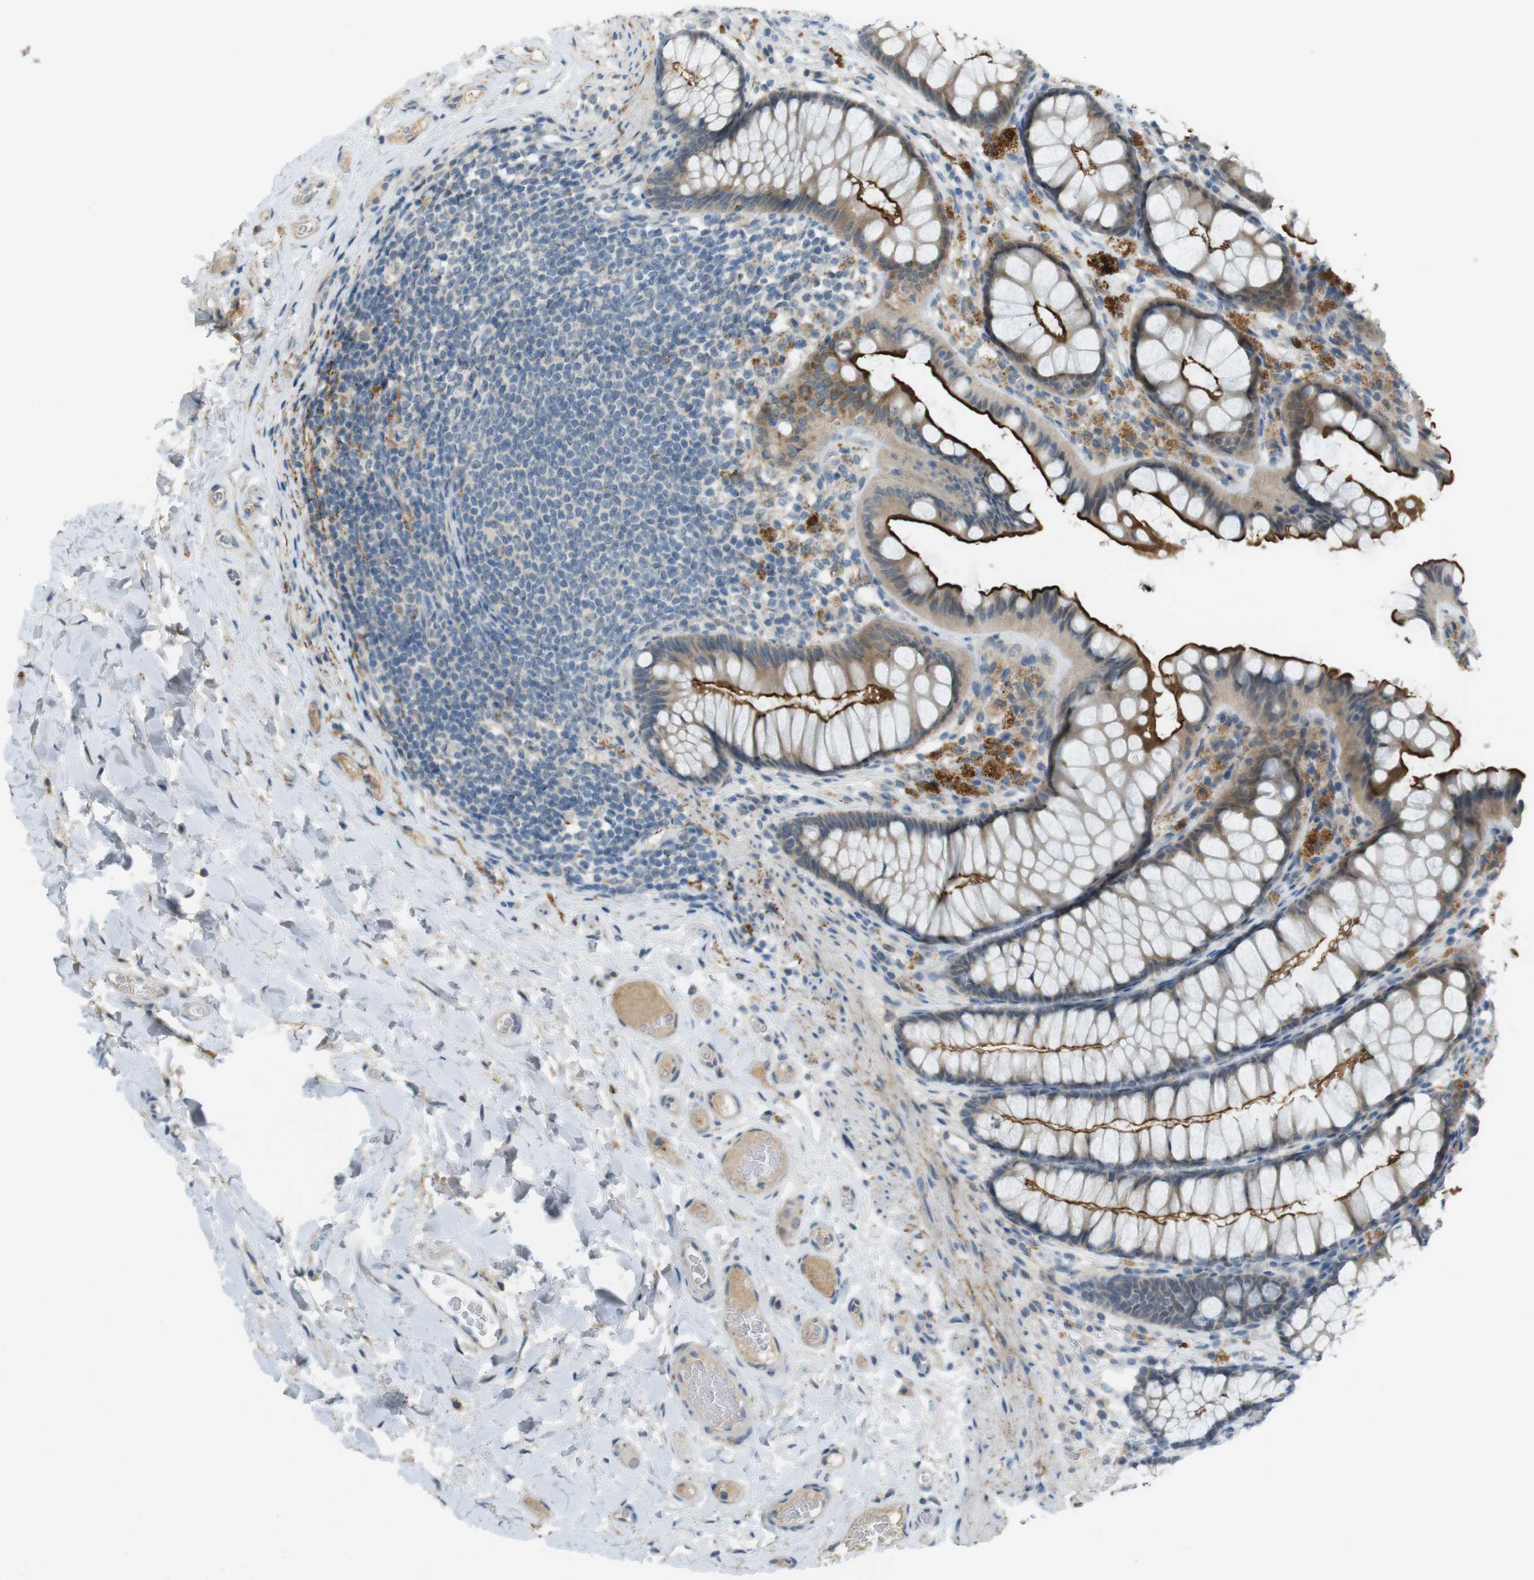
{"staining": {"intensity": "negative", "quantity": "none", "location": "none"}, "tissue": "colon", "cell_type": "Endothelial cells", "image_type": "normal", "snomed": [{"axis": "morphology", "description": "Normal tissue, NOS"}, {"axis": "topography", "description": "Colon"}], "caption": "Colon was stained to show a protein in brown. There is no significant positivity in endothelial cells. The staining is performed using DAB brown chromogen with nuclei counter-stained in using hematoxylin.", "gene": "UGT8", "patient": {"sex": "female", "age": 55}}